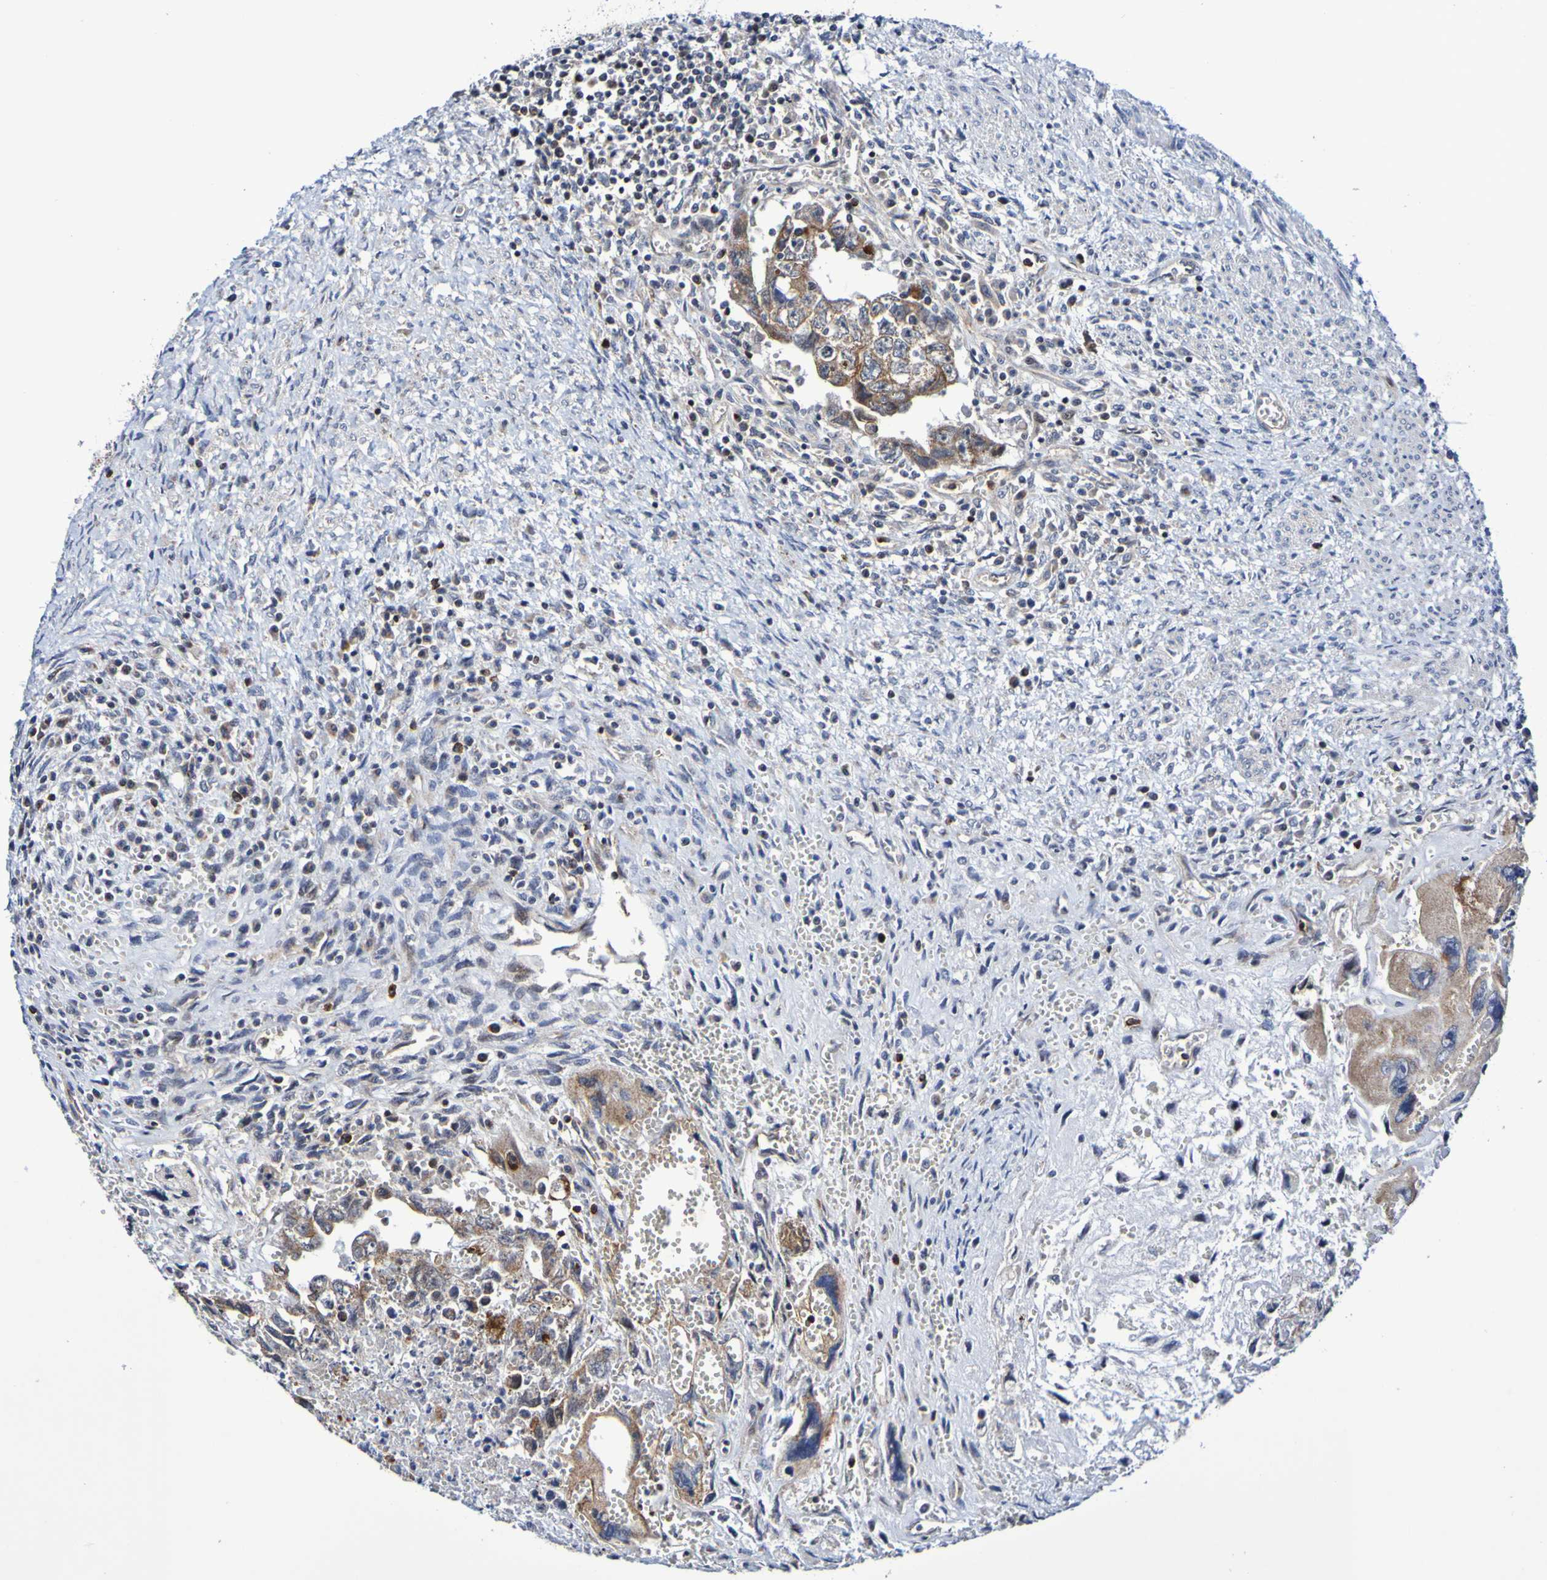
{"staining": {"intensity": "weak", "quantity": ">75%", "location": "cytoplasmic/membranous"}, "tissue": "testis cancer", "cell_type": "Tumor cells", "image_type": "cancer", "snomed": [{"axis": "morphology", "description": "Carcinoma, Embryonal, NOS"}, {"axis": "topography", "description": "Testis"}], "caption": "The immunohistochemical stain shows weak cytoplasmic/membranous expression in tumor cells of testis embryonal carcinoma tissue. The staining was performed using DAB (3,3'-diaminobenzidine) to visualize the protein expression in brown, while the nuclei were stained in blue with hematoxylin (Magnification: 20x).", "gene": "GJB1", "patient": {"sex": "male", "age": 28}}